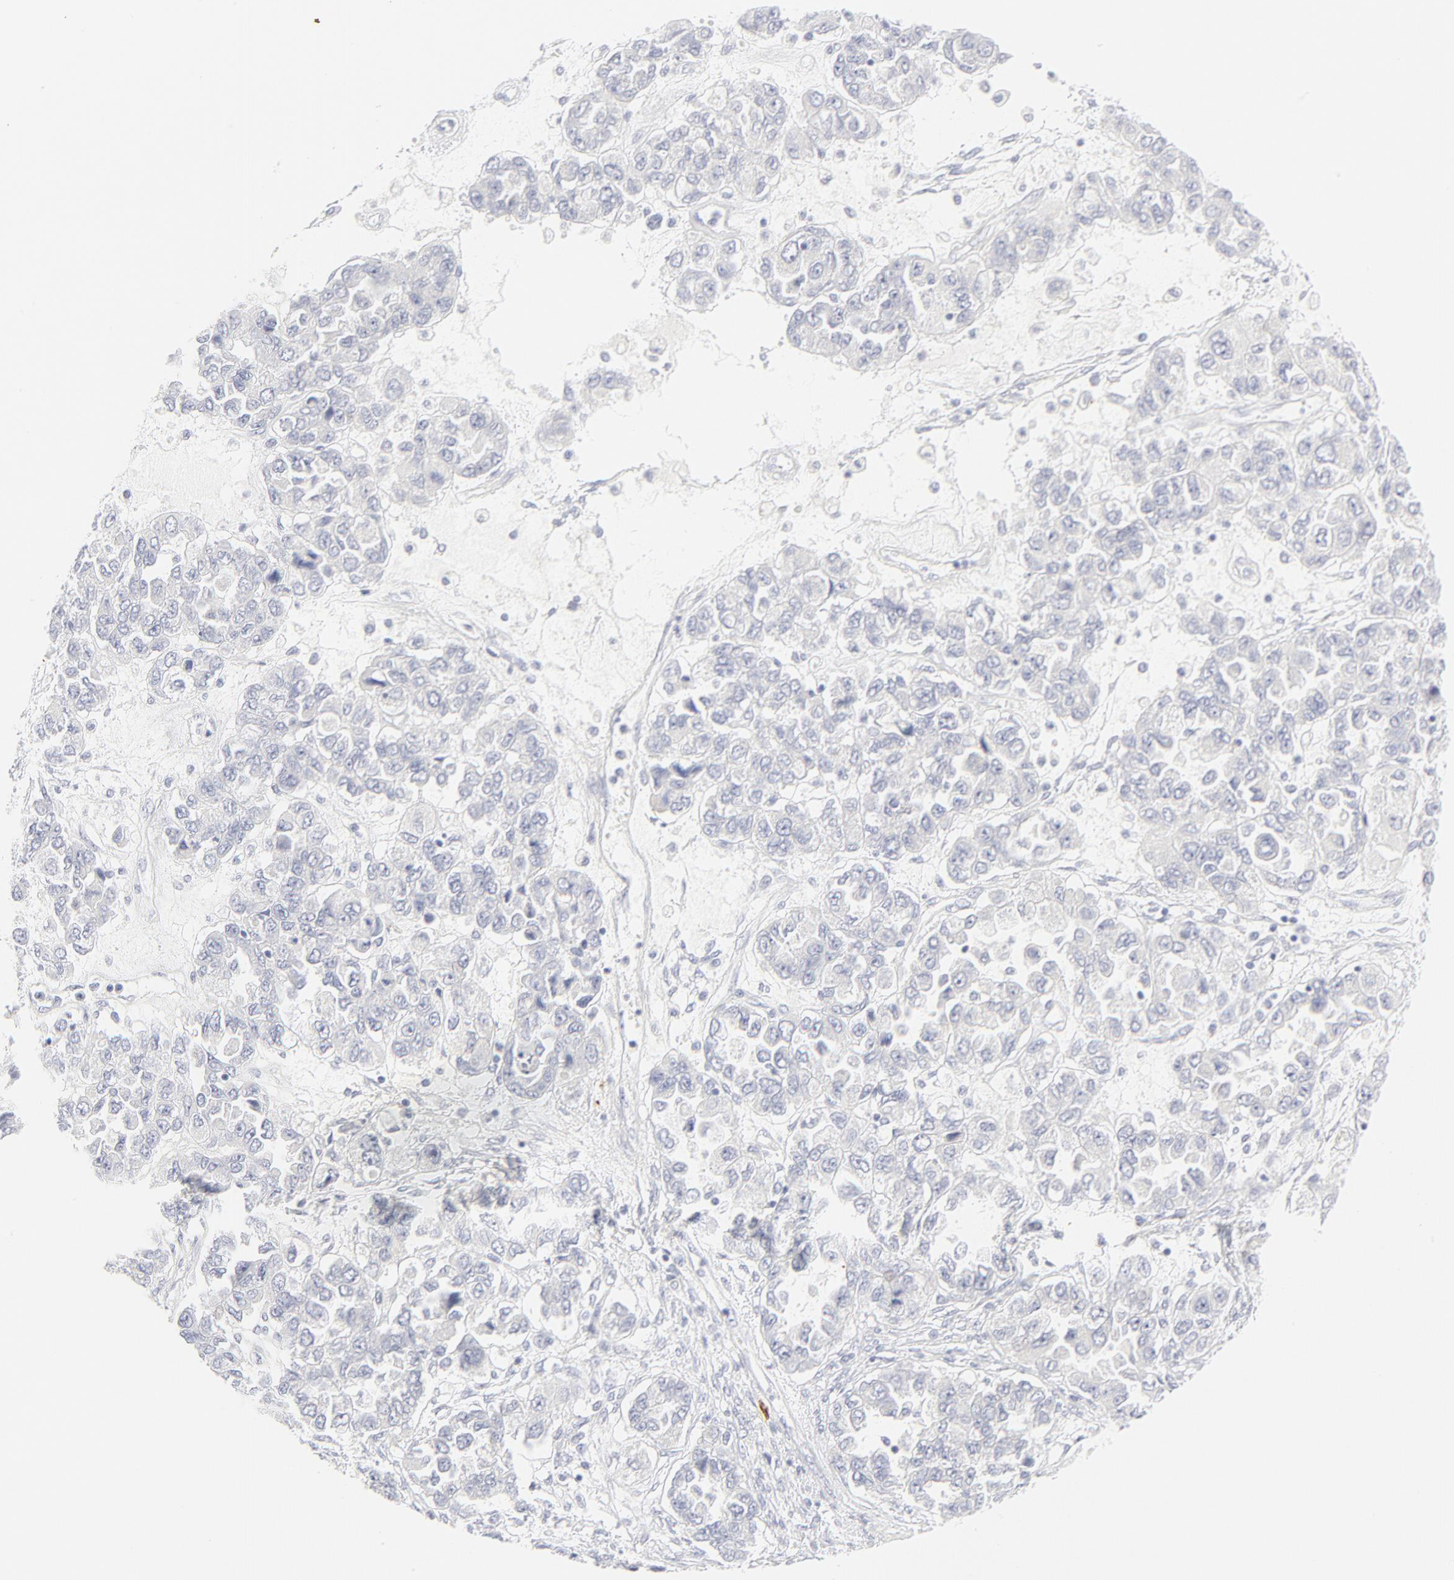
{"staining": {"intensity": "negative", "quantity": "none", "location": "none"}, "tissue": "ovarian cancer", "cell_type": "Tumor cells", "image_type": "cancer", "snomed": [{"axis": "morphology", "description": "Cystadenocarcinoma, serous, NOS"}, {"axis": "topography", "description": "Ovary"}], "caption": "Protein analysis of ovarian serous cystadenocarcinoma exhibits no significant staining in tumor cells.", "gene": "CCR7", "patient": {"sex": "female", "age": 84}}